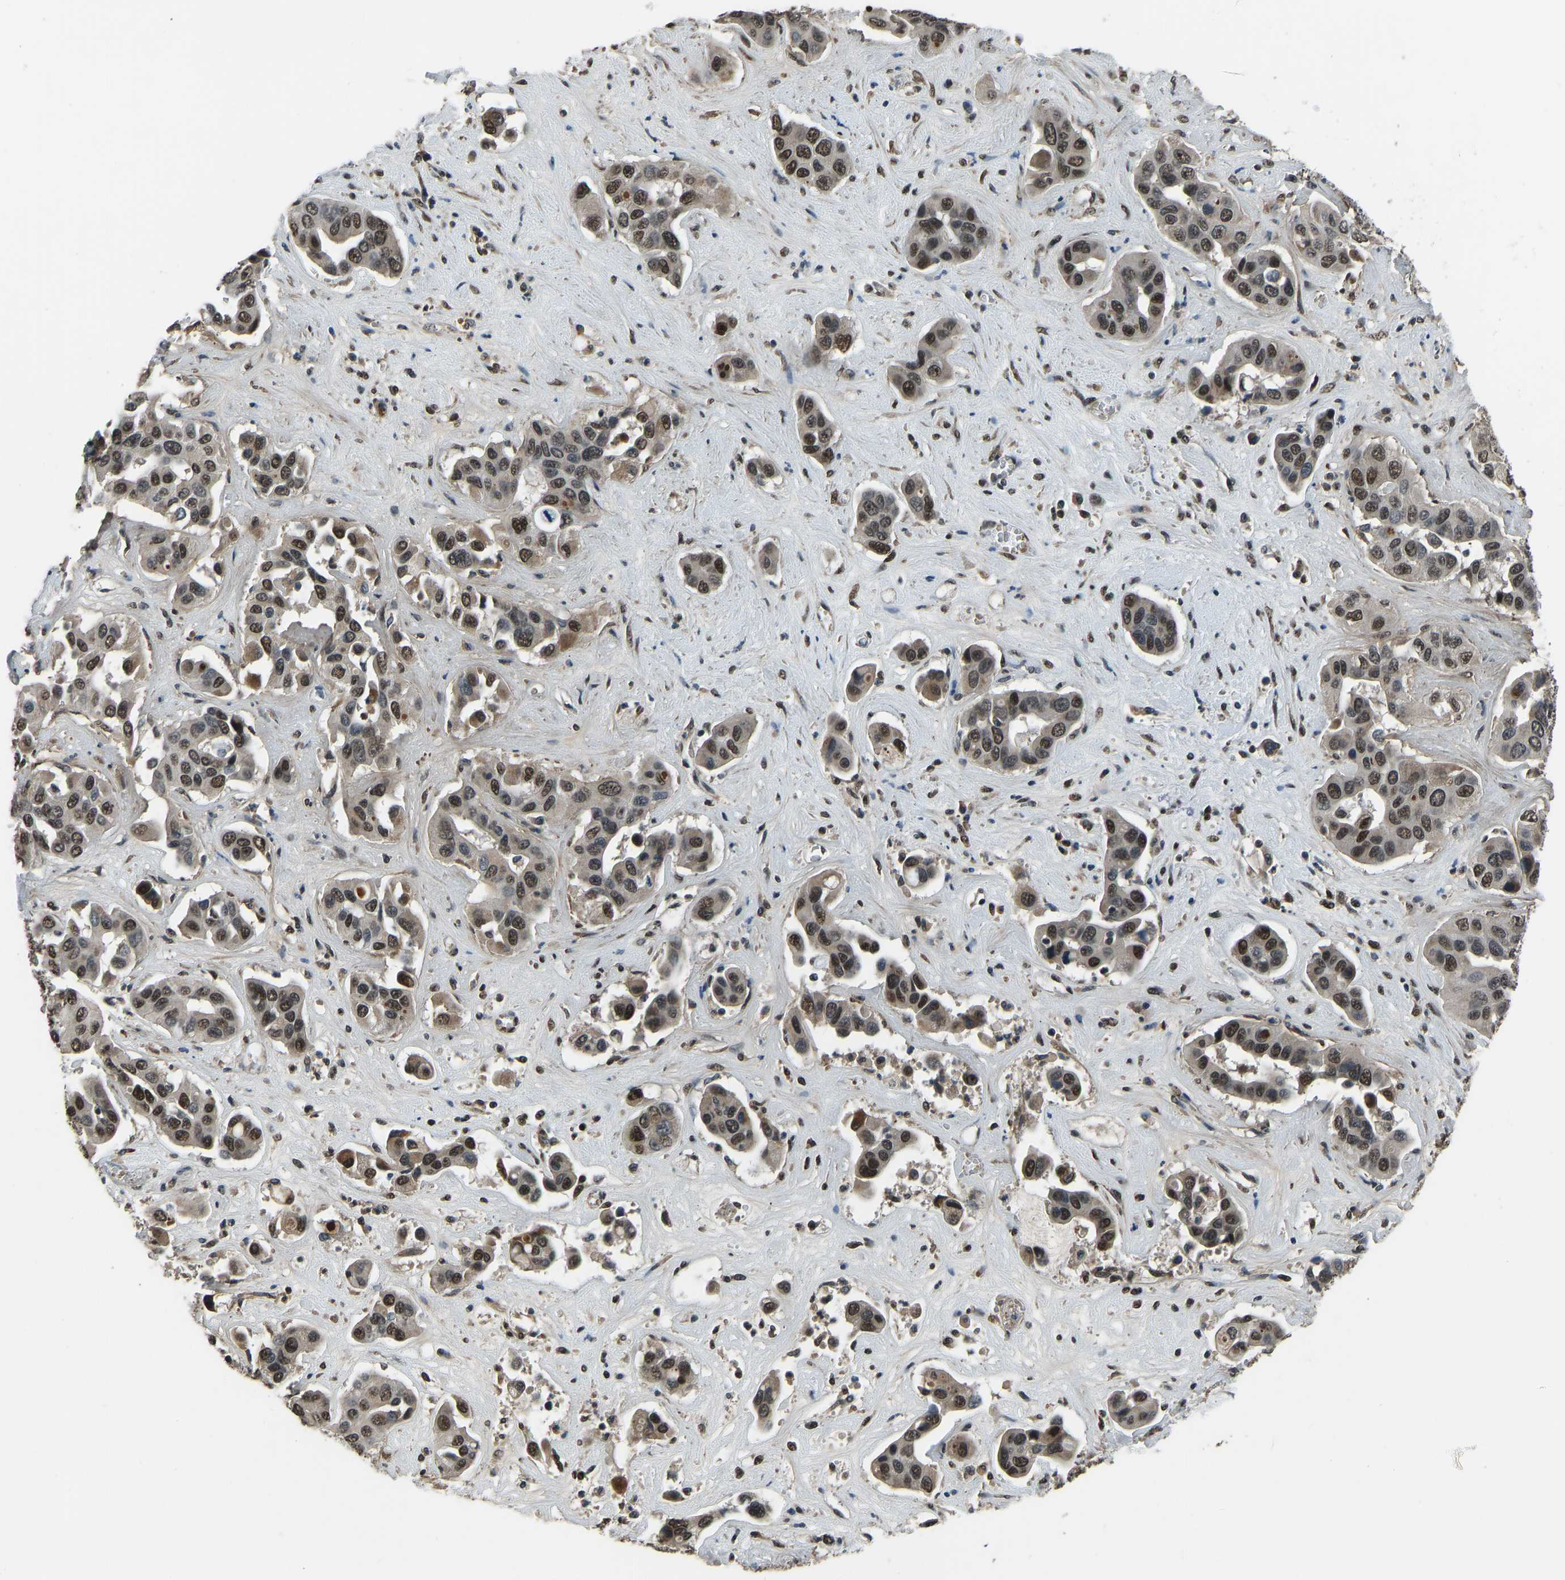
{"staining": {"intensity": "moderate", "quantity": ">75%", "location": "cytoplasmic/membranous,nuclear"}, "tissue": "liver cancer", "cell_type": "Tumor cells", "image_type": "cancer", "snomed": [{"axis": "morphology", "description": "Cholangiocarcinoma"}, {"axis": "topography", "description": "Liver"}], "caption": "This image reveals liver cancer stained with immunohistochemistry to label a protein in brown. The cytoplasmic/membranous and nuclear of tumor cells show moderate positivity for the protein. Nuclei are counter-stained blue.", "gene": "FOS", "patient": {"sex": "female", "age": 52}}